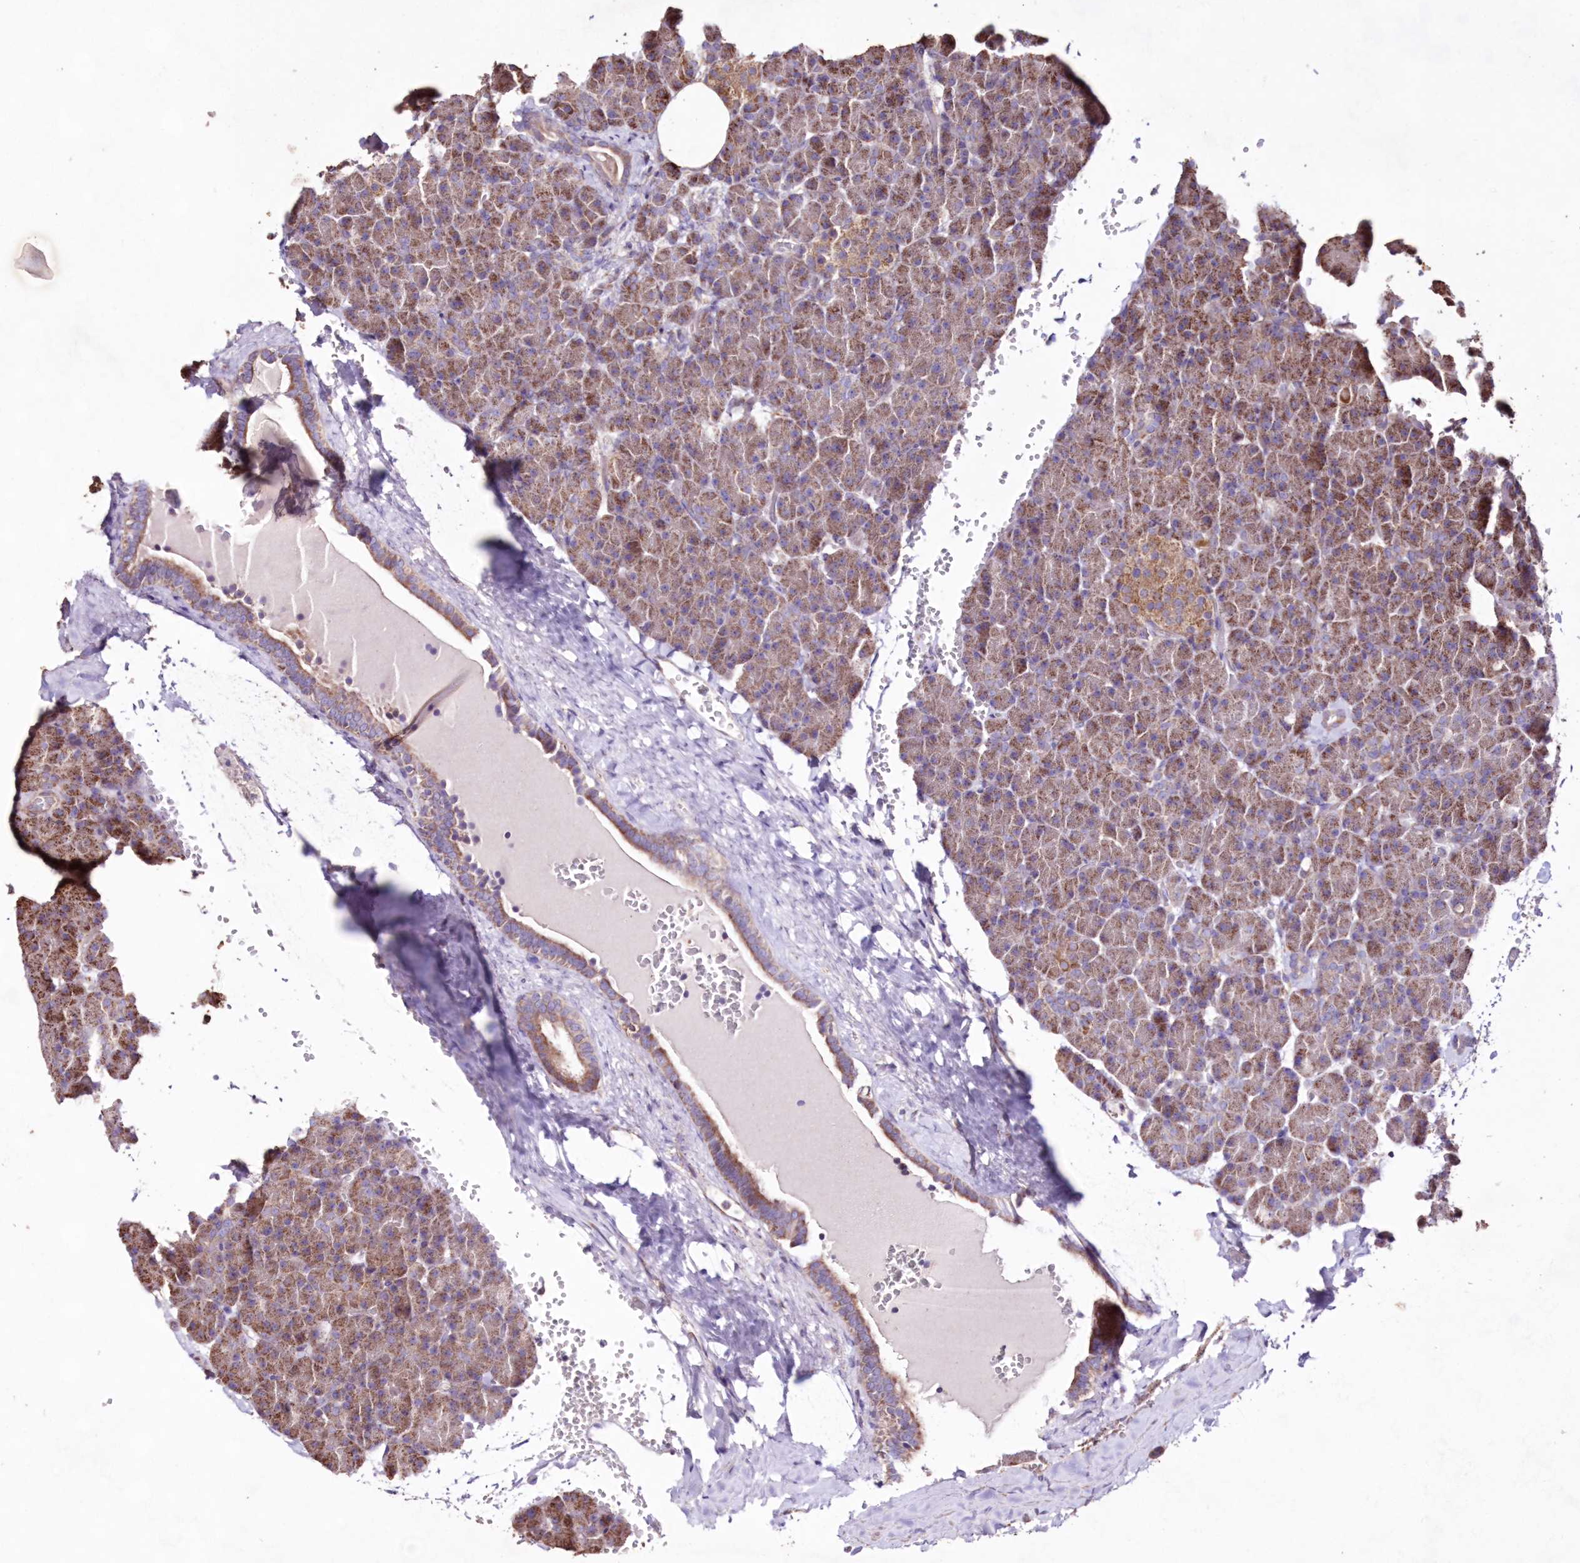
{"staining": {"intensity": "moderate", "quantity": ">75%", "location": "cytoplasmic/membranous"}, "tissue": "pancreas", "cell_type": "Exocrine glandular cells", "image_type": "normal", "snomed": [{"axis": "morphology", "description": "Normal tissue, NOS"}, {"axis": "topography", "description": "Pancreas"}], "caption": "An image showing moderate cytoplasmic/membranous staining in approximately >75% of exocrine glandular cells in normal pancreas, as visualized by brown immunohistochemical staining.", "gene": "HADHB", "patient": {"sex": "female", "age": 35}}